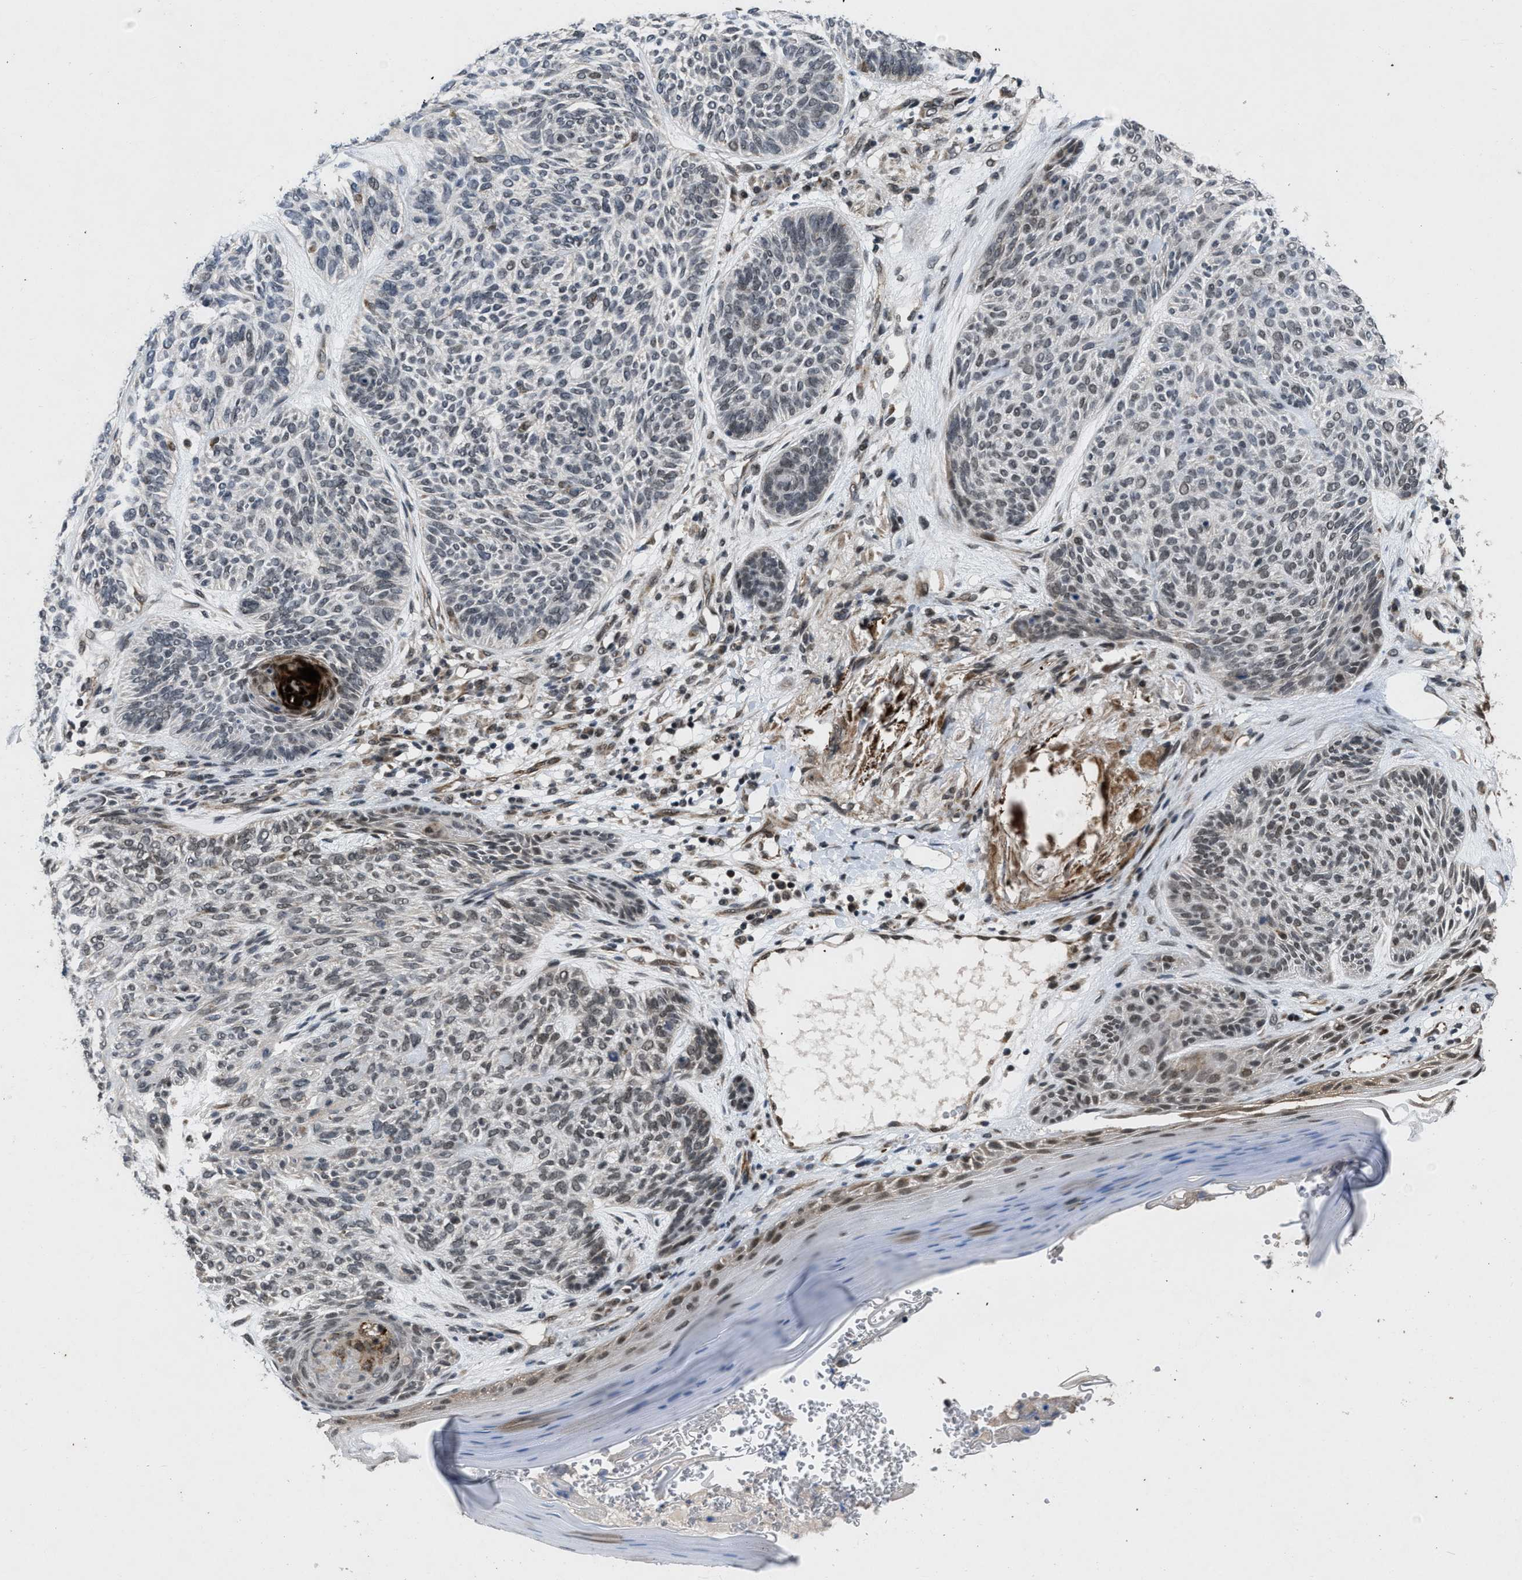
{"staining": {"intensity": "weak", "quantity": "<25%", "location": "nuclear"}, "tissue": "skin cancer", "cell_type": "Tumor cells", "image_type": "cancer", "snomed": [{"axis": "morphology", "description": "Basal cell carcinoma"}, {"axis": "topography", "description": "Skin"}], "caption": "IHC of human skin cancer exhibits no expression in tumor cells.", "gene": "ZNHIT1", "patient": {"sex": "male", "age": 55}}